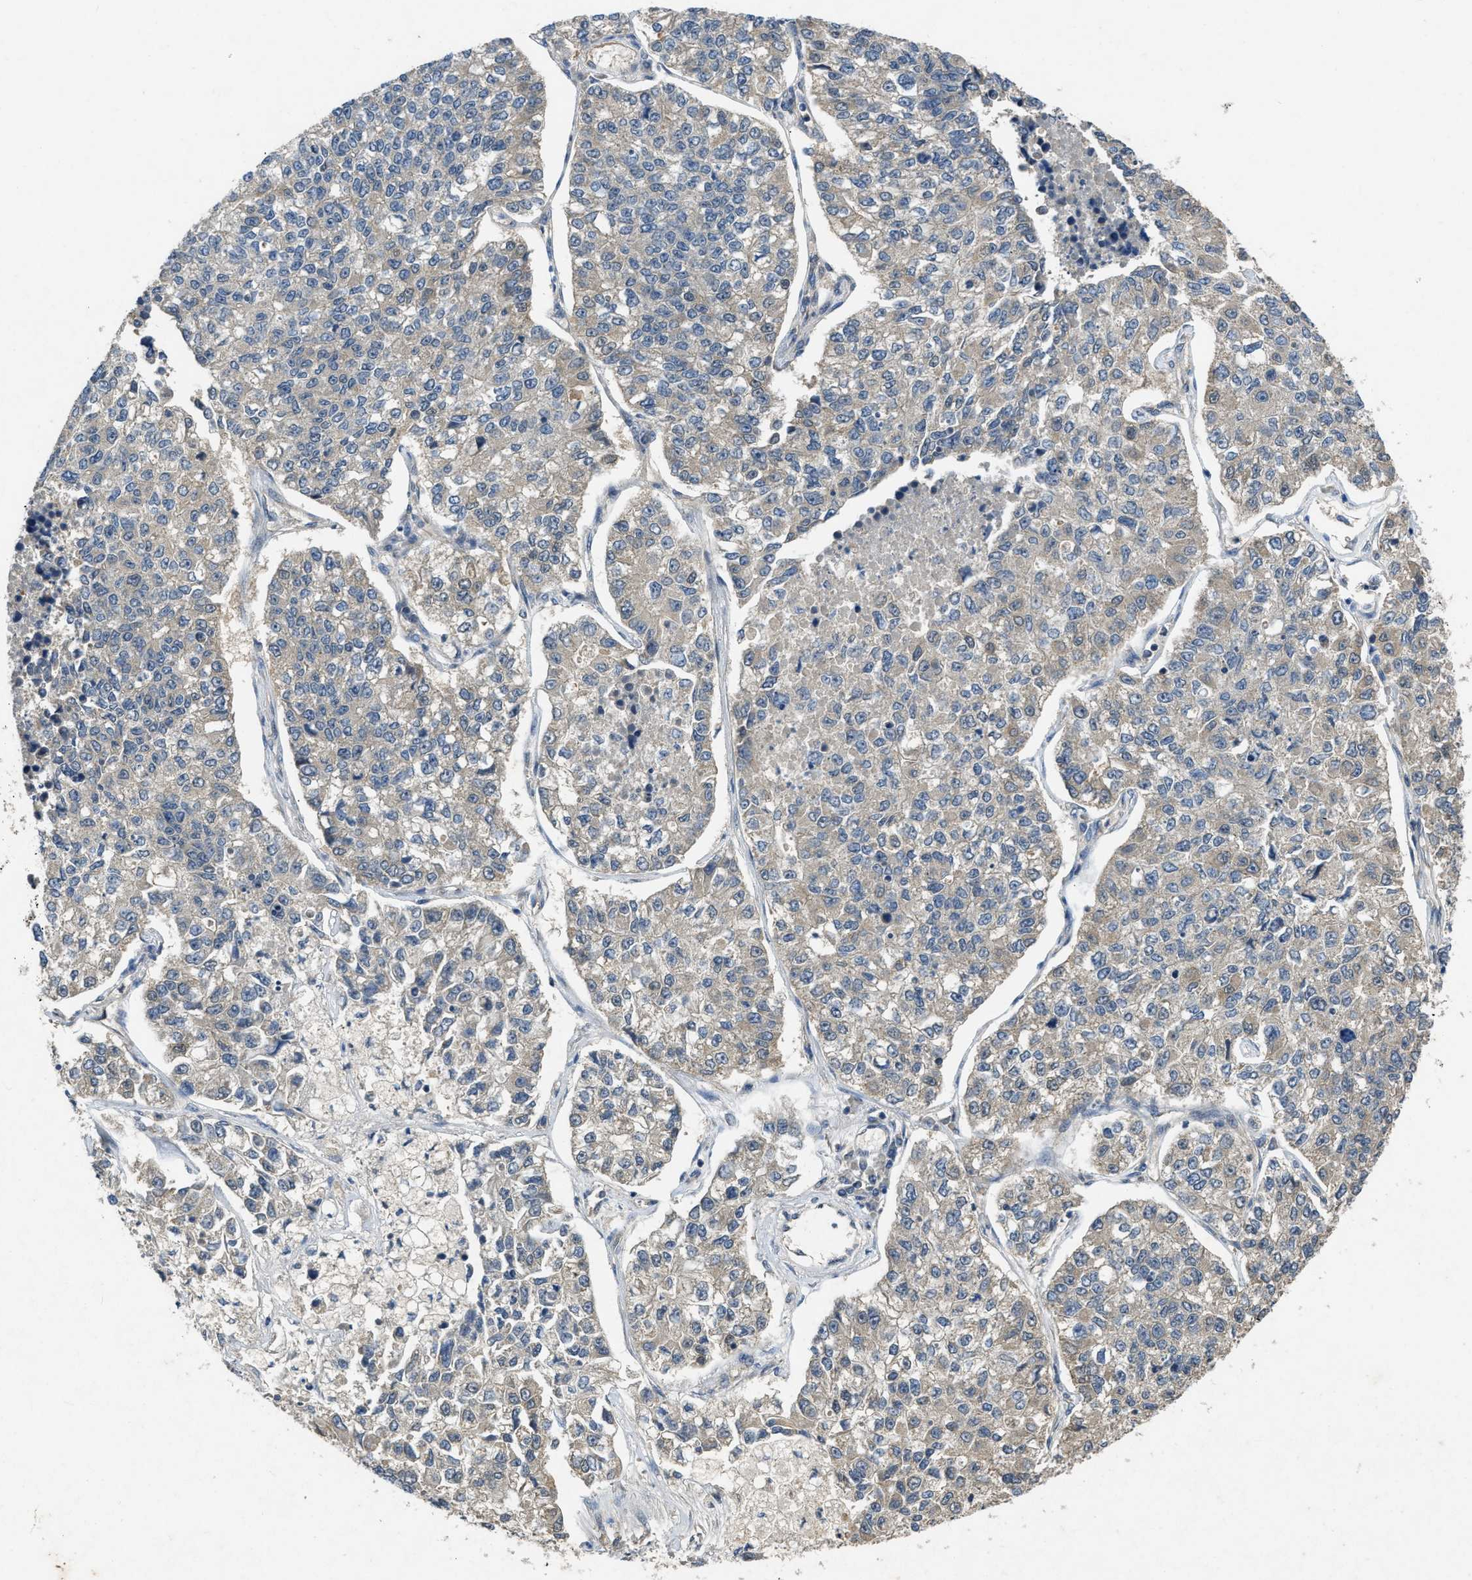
{"staining": {"intensity": "negative", "quantity": "none", "location": "none"}, "tissue": "lung cancer", "cell_type": "Tumor cells", "image_type": "cancer", "snomed": [{"axis": "morphology", "description": "Adenocarcinoma, NOS"}, {"axis": "topography", "description": "Lung"}], "caption": "Human lung adenocarcinoma stained for a protein using IHC demonstrates no staining in tumor cells.", "gene": "PPP3CA", "patient": {"sex": "male", "age": 49}}